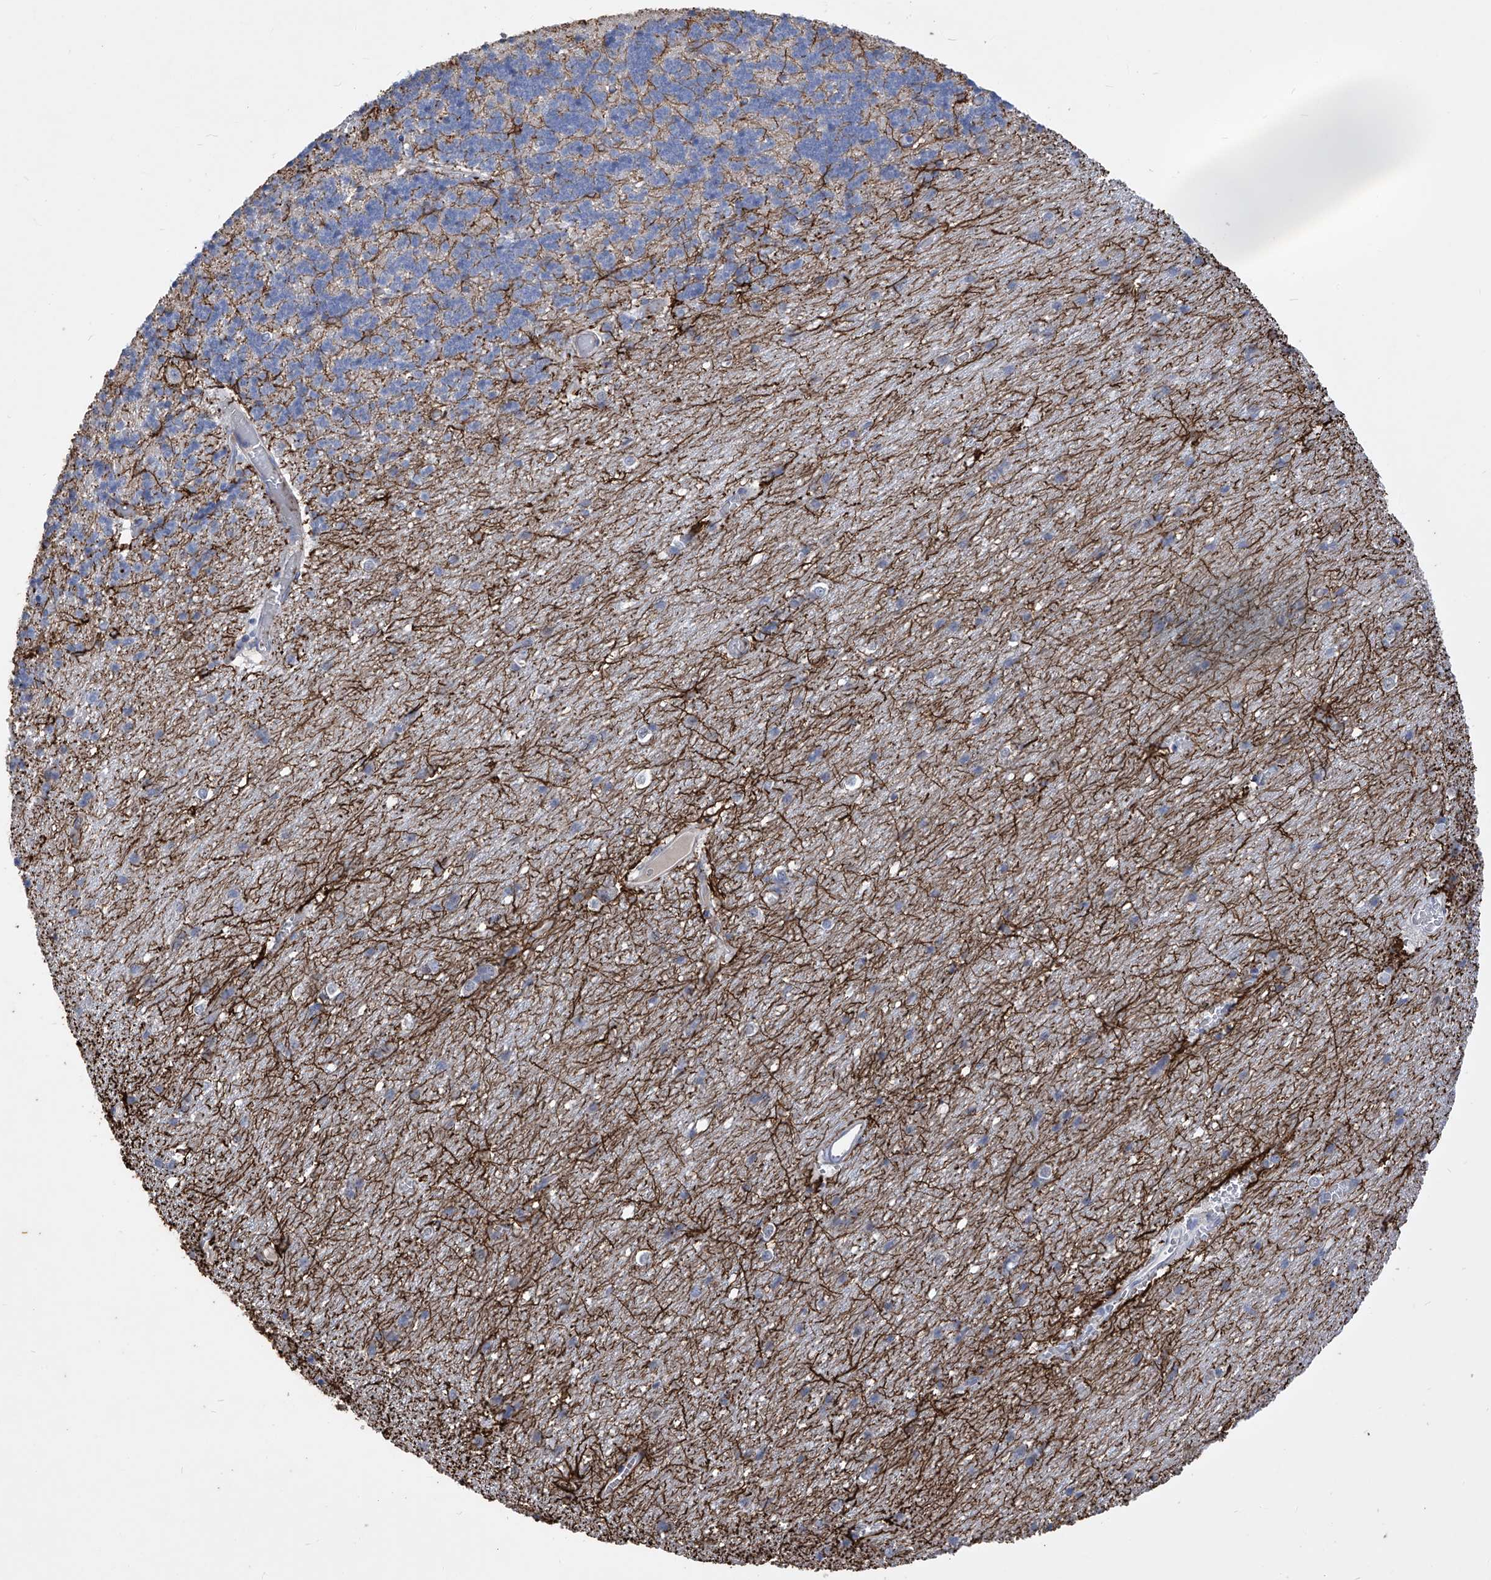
{"staining": {"intensity": "negative", "quantity": "none", "location": "none"}, "tissue": "cerebellum", "cell_type": "Cells in granular layer", "image_type": "normal", "snomed": [{"axis": "morphology", "description": "Normal tissue, NOS"}, {"axis": "topography", "description": "Cerebellum"}], "caption": "Immunohistochemistry (IHC) histopathology image of normal cerebellum stained for a protein (brown), which demonstrates no positivity in cells in granular layer.", "gene": "ADRA1A", "patient": {"sex": "male", "age": 37}}